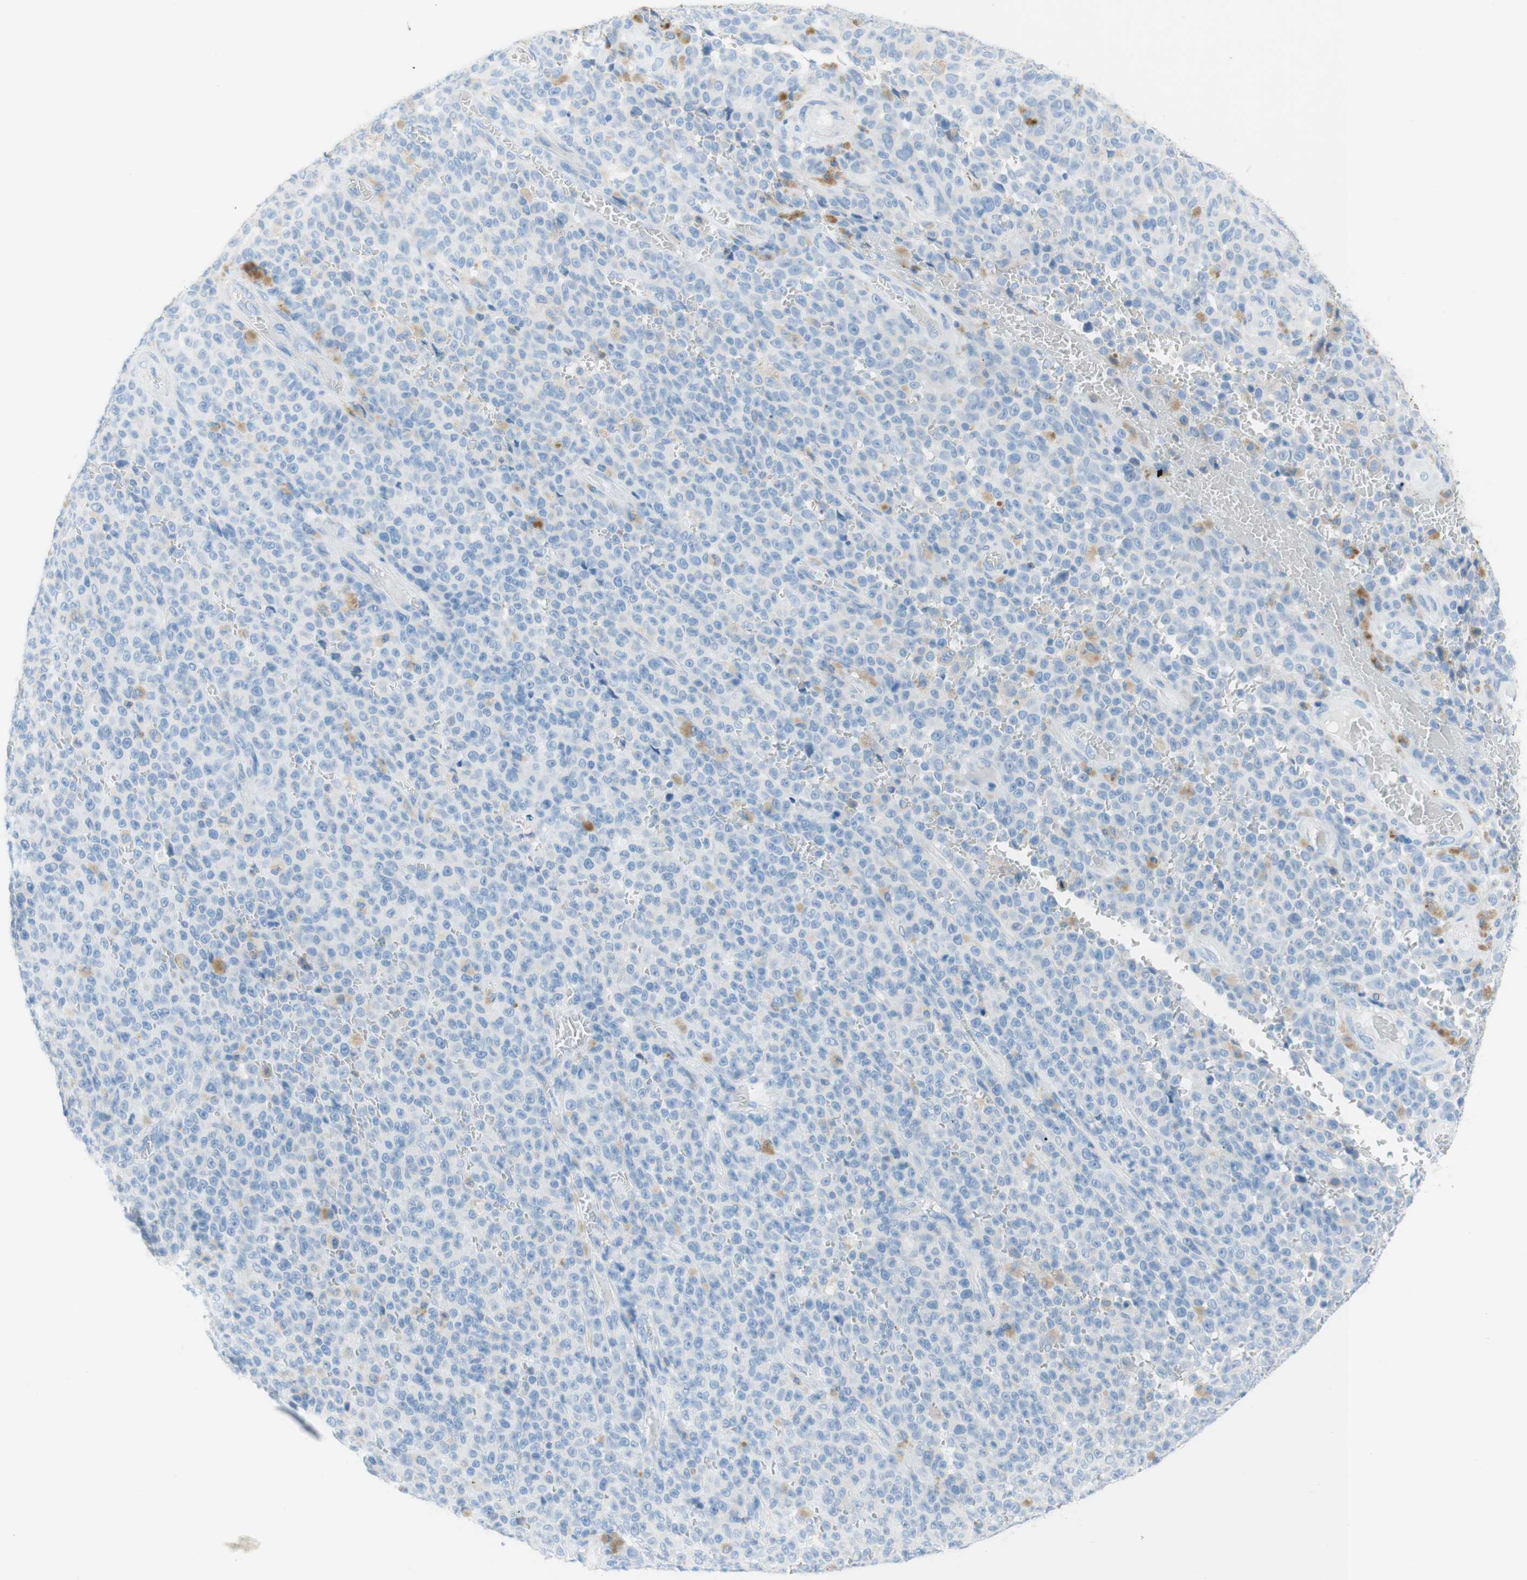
{"staining": {"intensity": "negative", "quantity": "none", "location": "none"}, "tissue": "melanoma", "cell_type": "Tumor cells", "image_type": "cancer", "snomed": [{"axis": "morphology", "description": "Malignant melanoma, NOS"}, {"axis": "topography", "description": "Skin"}], "caption": "Protein analysis of melanoma shows no significant staining in tumor cells.", "gene": "CEACAM1", "patient": {"sex": "female", "age": 82}}